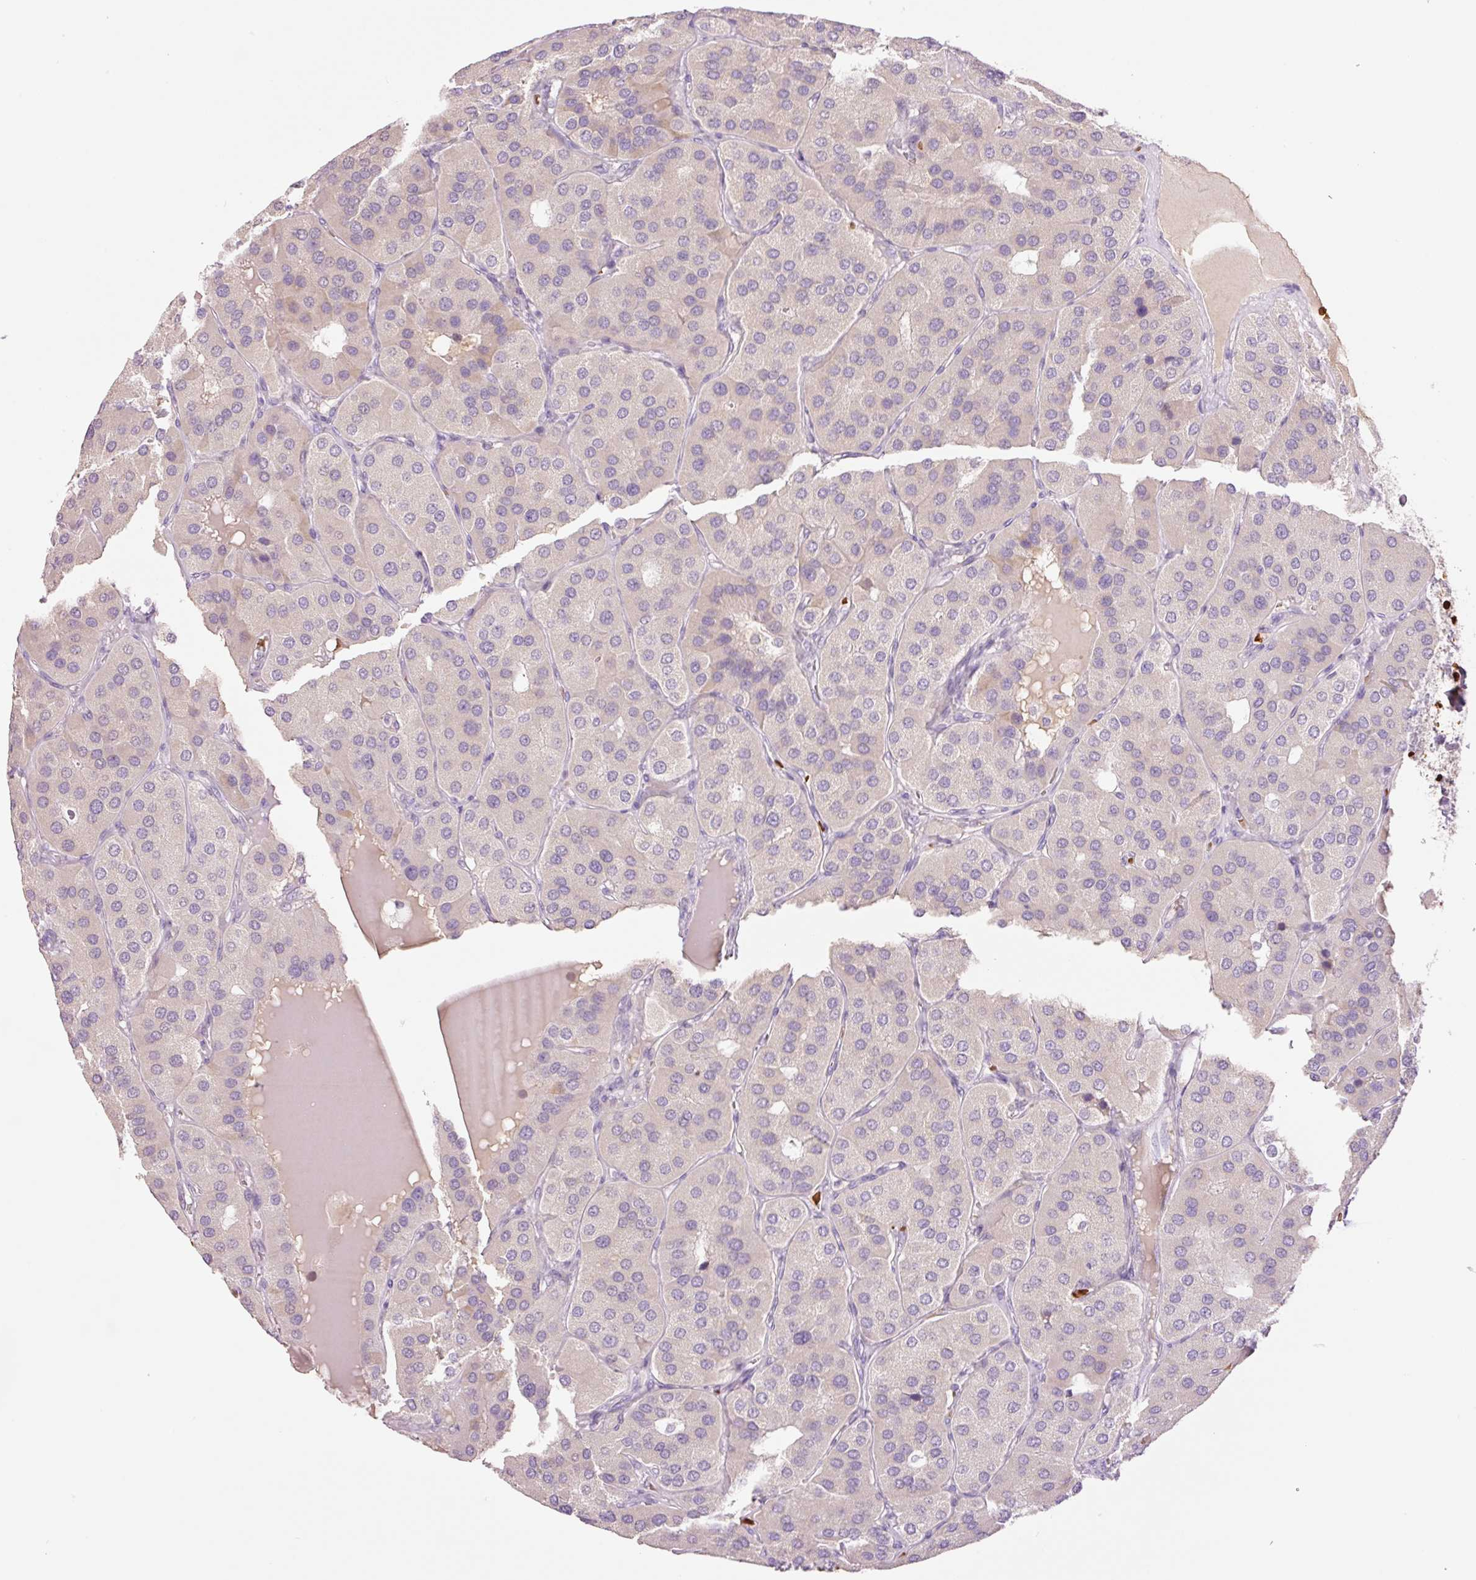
{"staining": {"intensity": "negative", "quantity": "none", "location": "none"}, "tissue": "parathyroid gland", "cell_type": "Glandular cells", "image_type": "normal", "snomed": [{"axis": "morphology", "description": "Normal tissue, NOS"}, {"axis": "morphology", "description": "Adenoma, NOS"}, {"axis": "topography", "description": "Parathyroid gland"}], "caption": "Glandular cells show no significant protein staining in normal parathyroid gland.", "gene": "LY6G6D", "patient": {"sex": "female", "age": 86}}